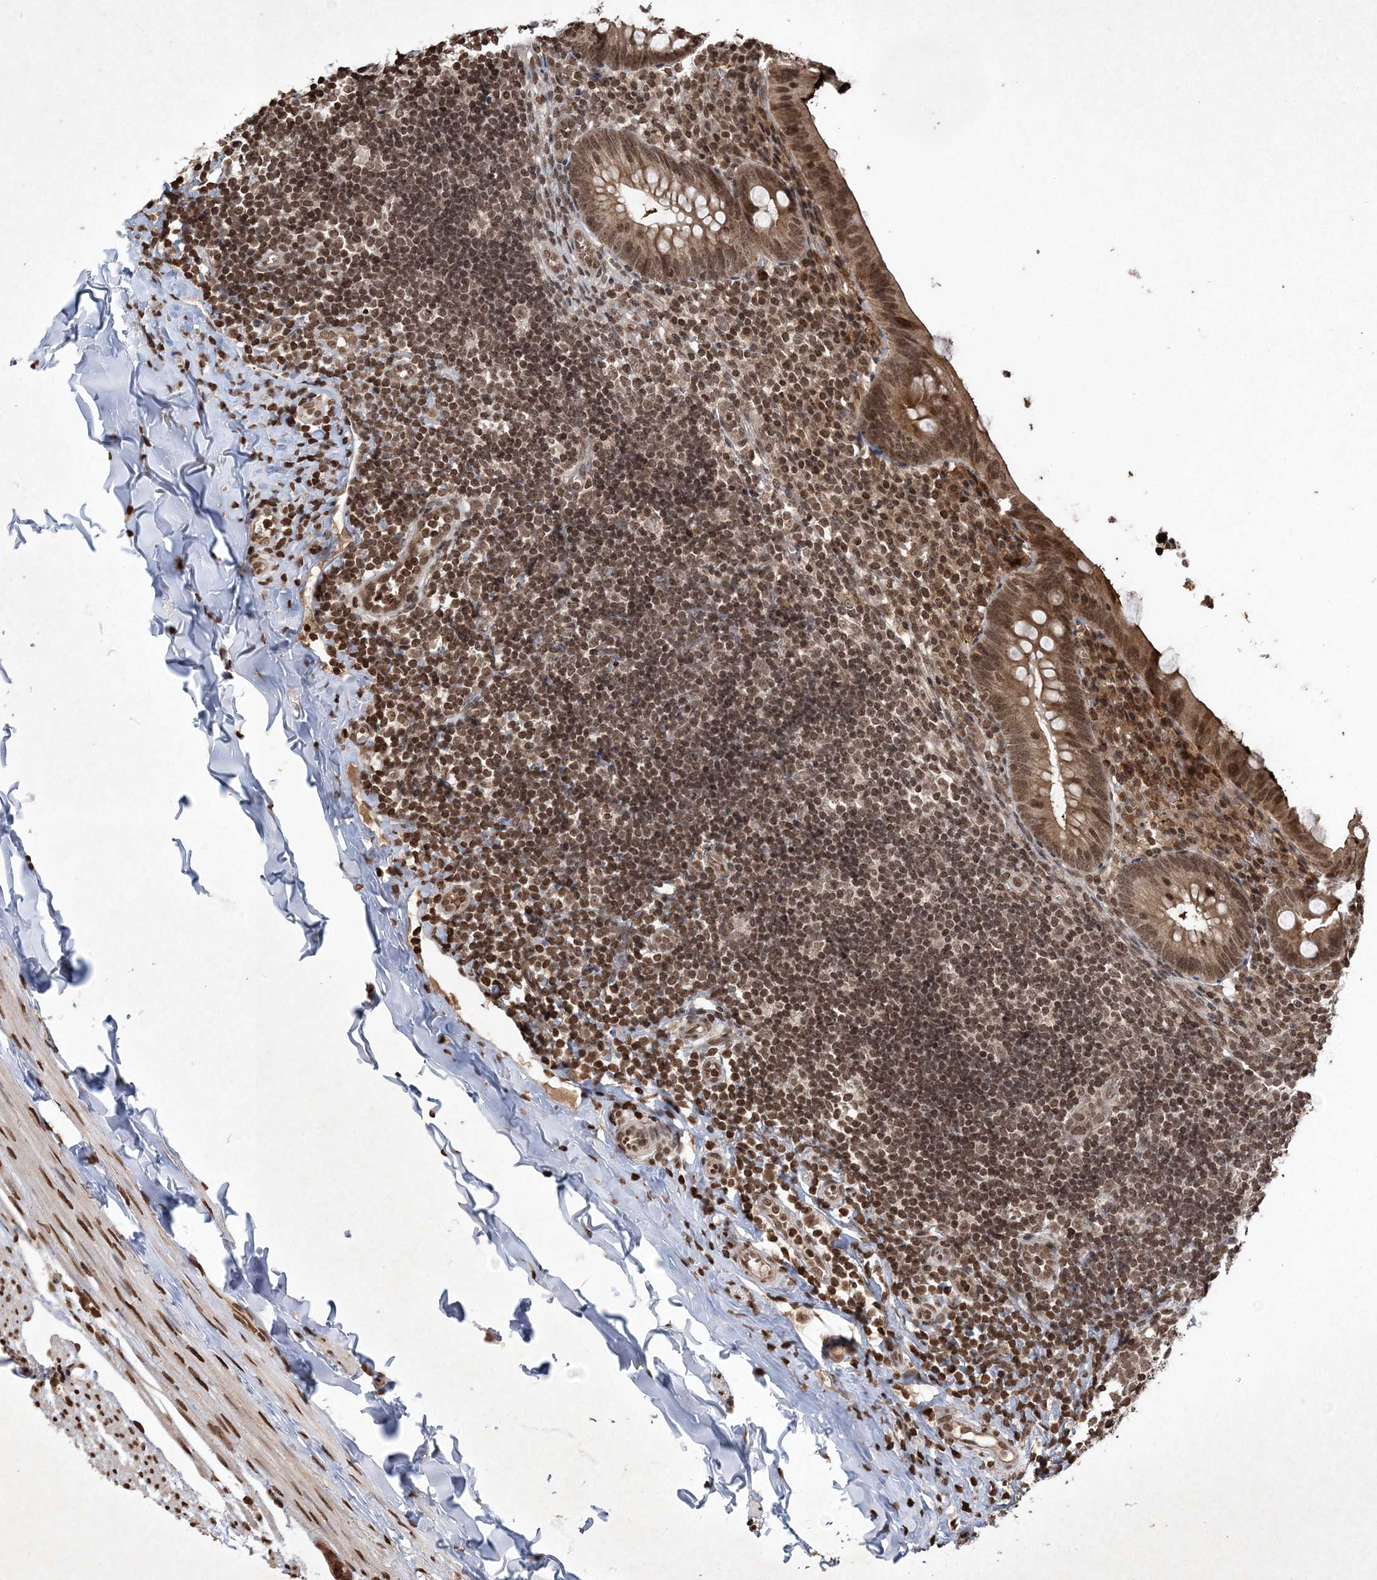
{"staining": {"intensity": "moderate", "quantity": ">75%", "location": "cytoplasmic/membranous,nuclear"}, "tissue": "appendix", "cell_type": "Glandular cells", "image_type": "normal", "snomed": [{"axis": "morphology", "description": "Normal tissue, NOS"}, {"axis": "topography", "description": "Appendix"}], "caption": "Unremarkable appendix was stained to show a protein in brown. There is medium levels of moderate cytoplasmic/membranous,nuclear staining in about >75% of glandular cells. (Brightfield microscopy of DAB IHC at high magnification).", "gene": "NEDD9", "patient": {"sex": "male", "age": 8}}